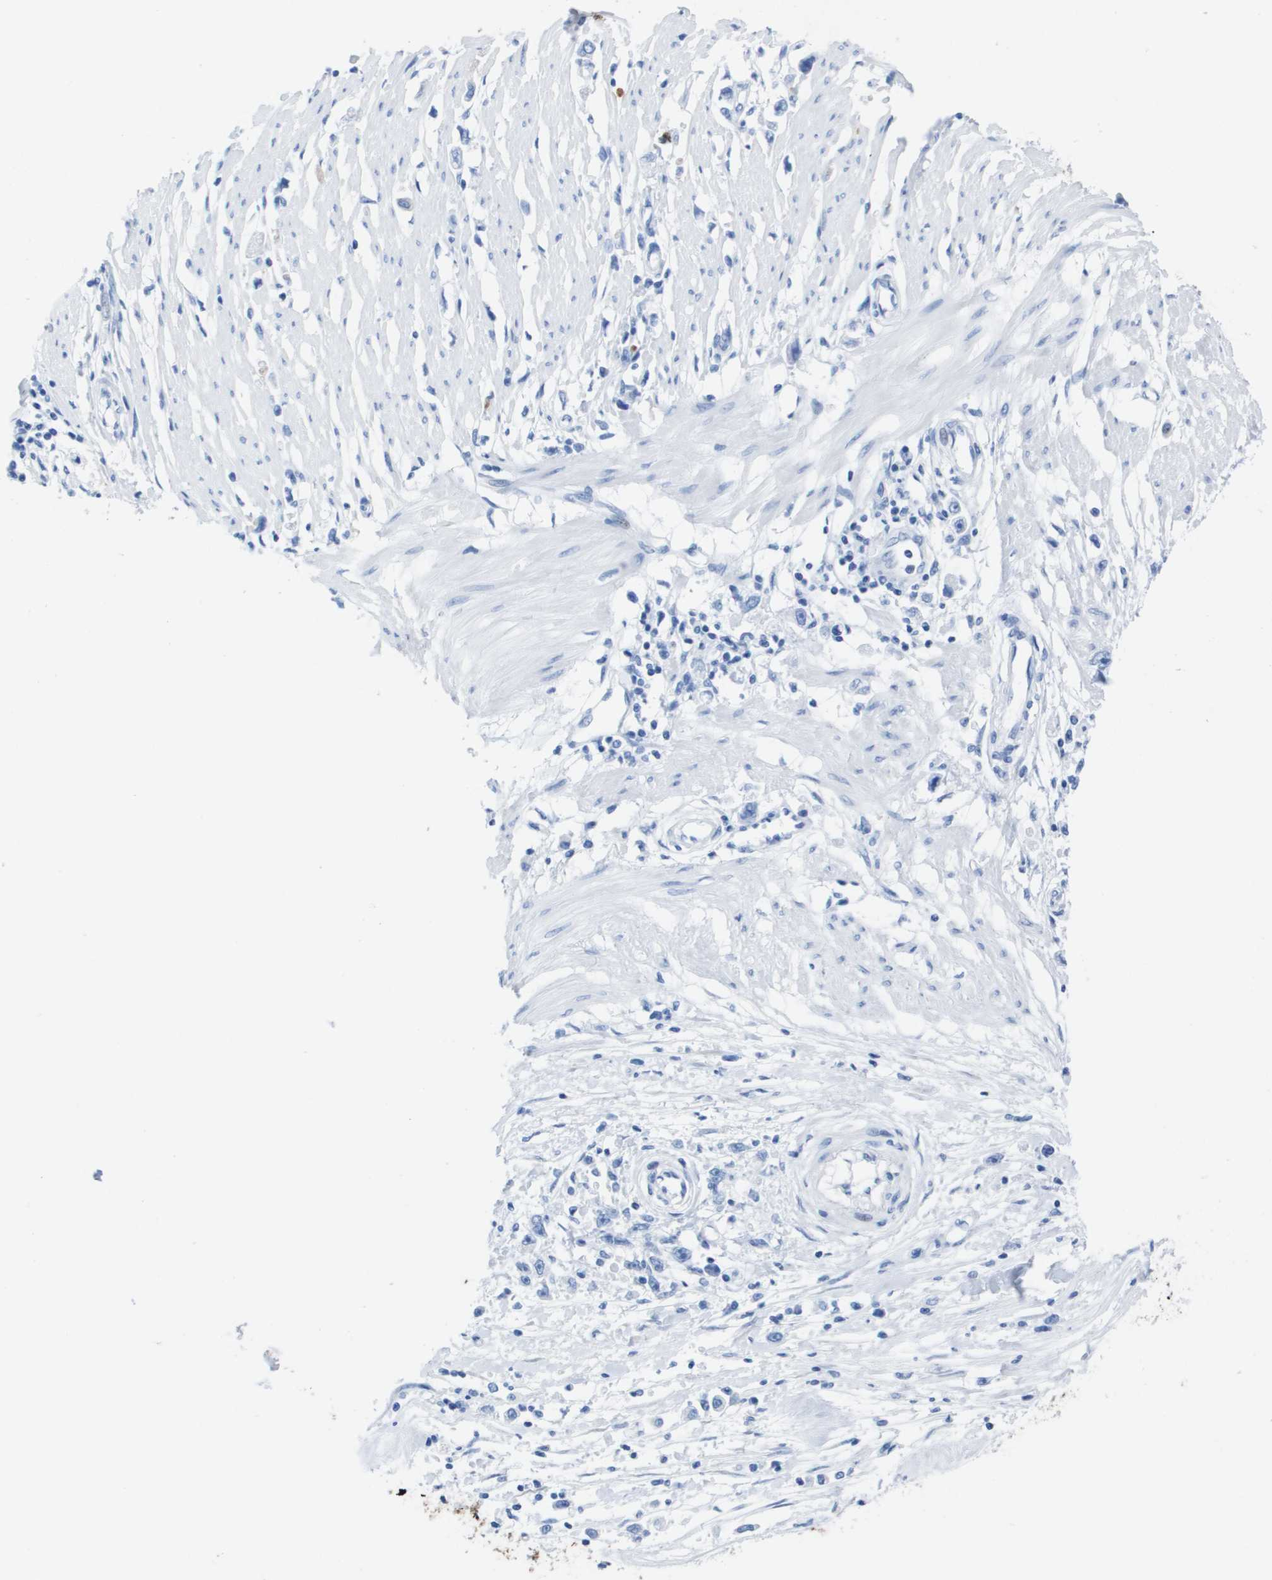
{"staining": {"intensity": "negative", "quantity": "none", "location": "none"}, "tissue": "stomach cancer", "cell_type": "Tumor cells", "image_type": "cancer", "snomed": [{"axis": "morphology", "description": "Adenocarcinoma, NOS"}, {"axis": "topography", "description": "Stomach"}], "caption": "The IHC histopathology image has no significant staining in tumor cells of stomach cancer (adenocarcinoma) tissue.", "gene": "KCNA3", "patient": {"sex": "female", "age": 59}}